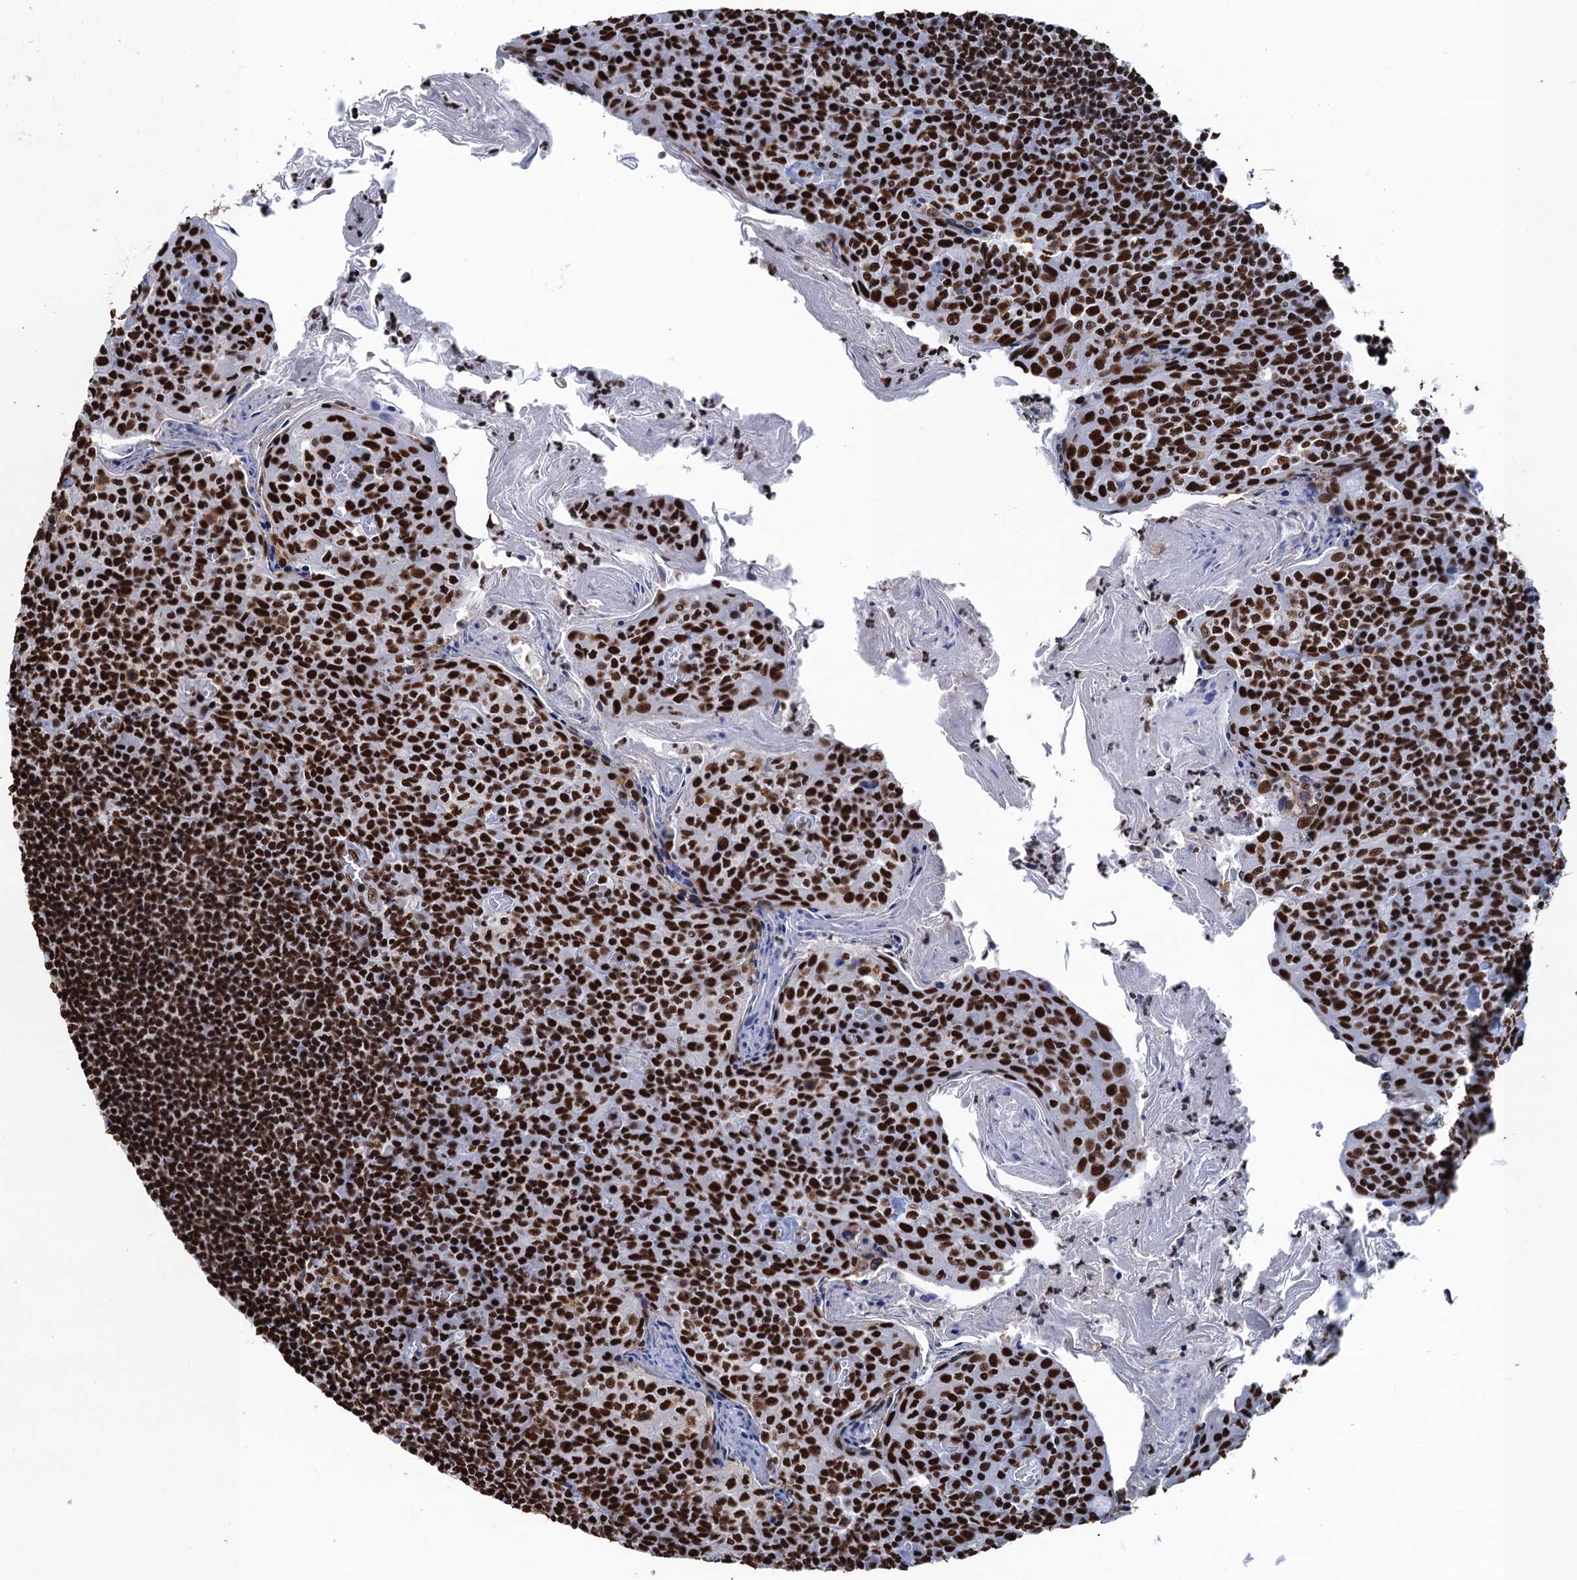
{"staining": {"intensity": "strong", "quantity": ">75%", "location": "nuclear"}, "tissue": "tonsil", "cell_type": "Germinal center cells", "image_type": "normal", "snomed": [{"axis": "morphology", "description": "Normal tissue, NOS"}, {"axis": "topography", "description": "Tonsil"}], "caption": "Tonsil stained with DAB (3,3'-diaminobenzidine) immunohistochemistry reveals high levels of strong nuclear staining in about >75% of germinal center cells. (Brightfield microscopy of DAB IHC at high magnification).", "gene": "UBA2", "patient": {"sex": "female", "age": 10}}